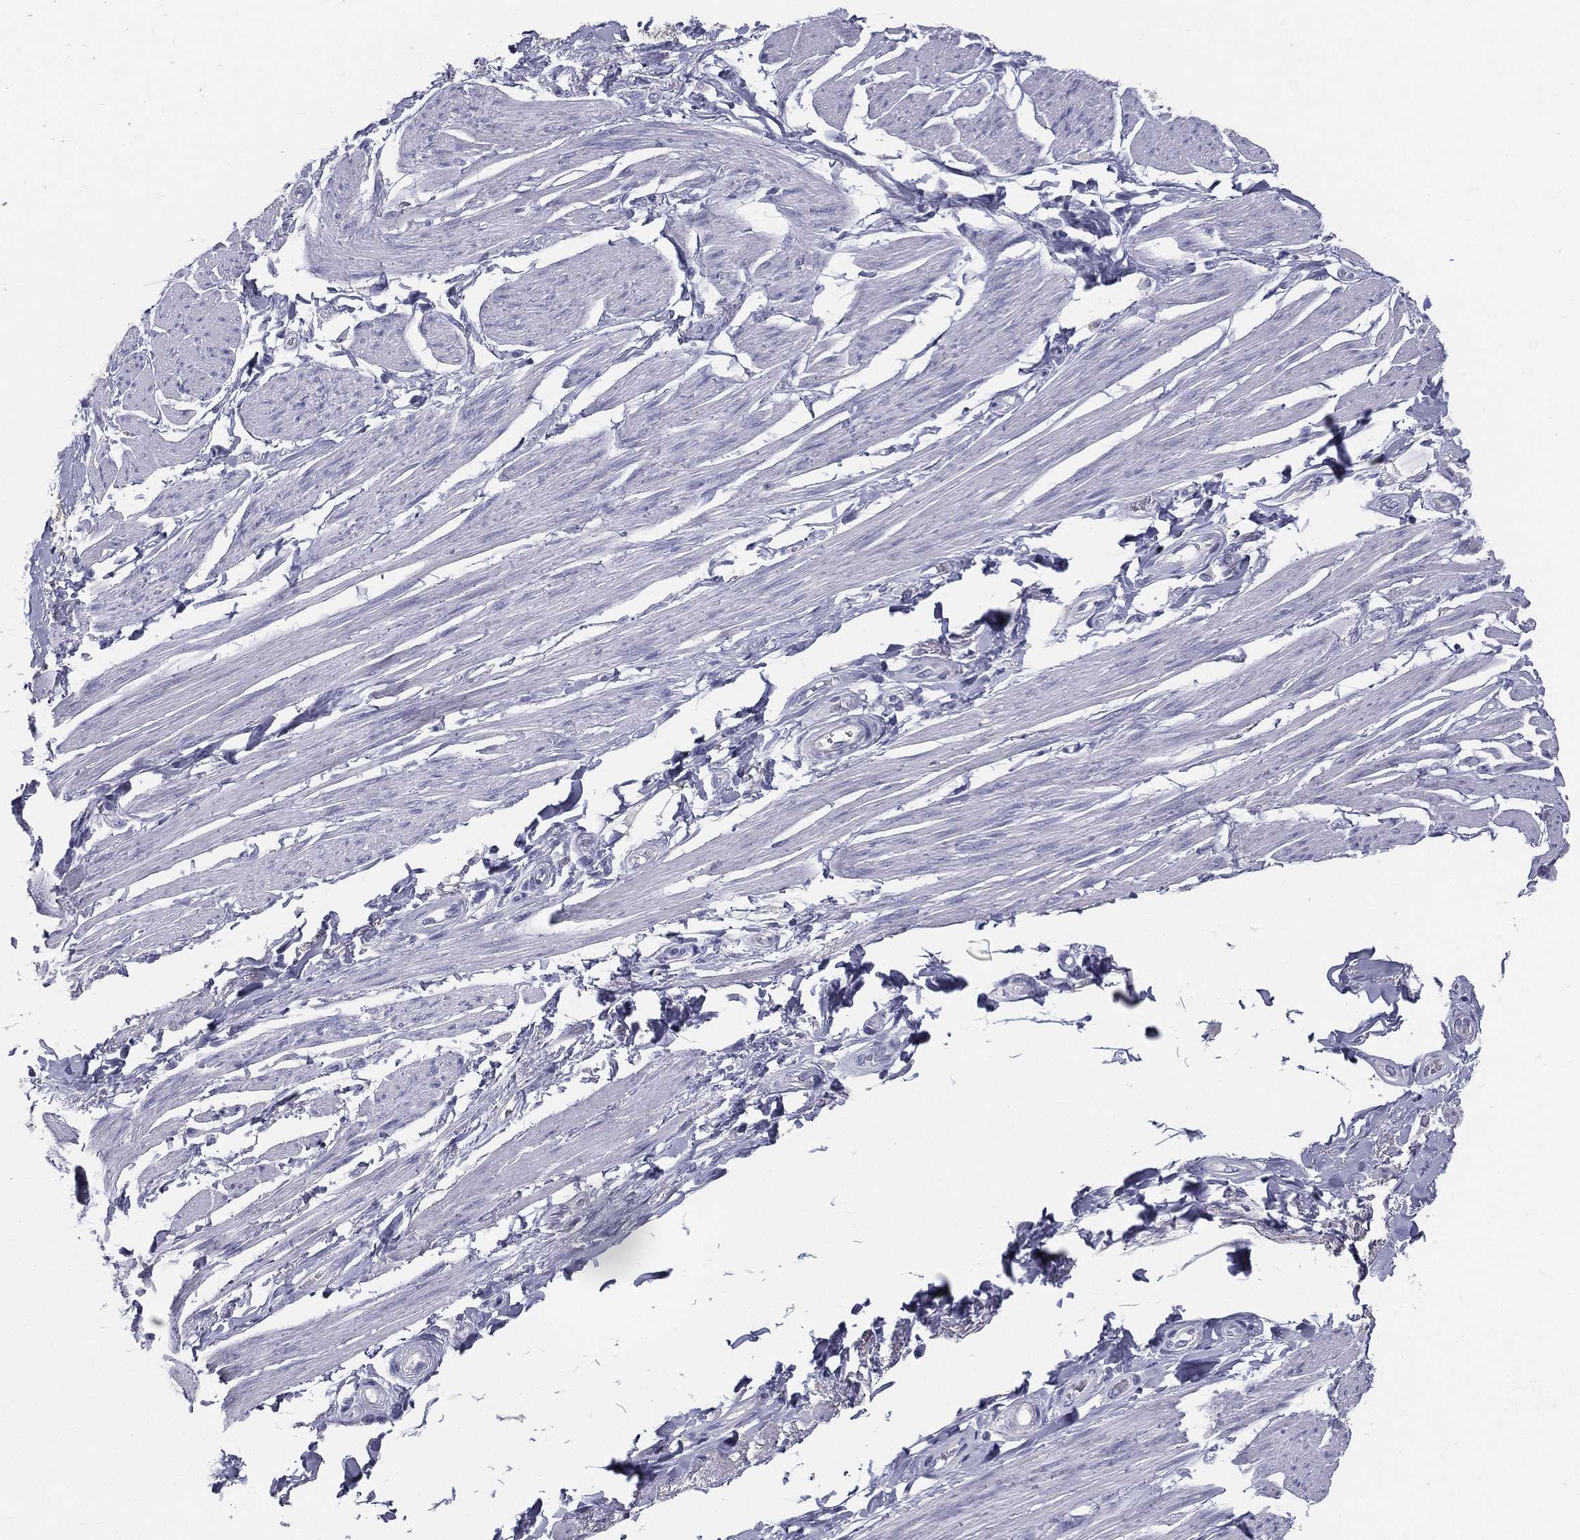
{"staining": {"intensity": "negative", "quantity": "none", "location": "none"}, "tissue": "adipose tissue", "cell_type": "Adipocytes", "image_type": "normal", "snomed": [{"axis": "morphology", "description": "Normal tissue, NOS"}, {"axis": "topography", "description": "Skeletal muscle"}, {"axis": "topography", "description": "Anal"}, {"axis": "topography", "description": "Peripheral nerve tissue"}], "caption": "Unremarkable adipose tissue was stained to show a protein in brown. There is no significant expression in adipocytes. The staining was performed using DAB (3,3'-diaminobenzidine) to visualize the protein expression in brown, while the nuclei were stained in blue with hematoxylin (Magnification: 20x).", "gene": "STS", "patient": {"sex": "male", "age": 53}}